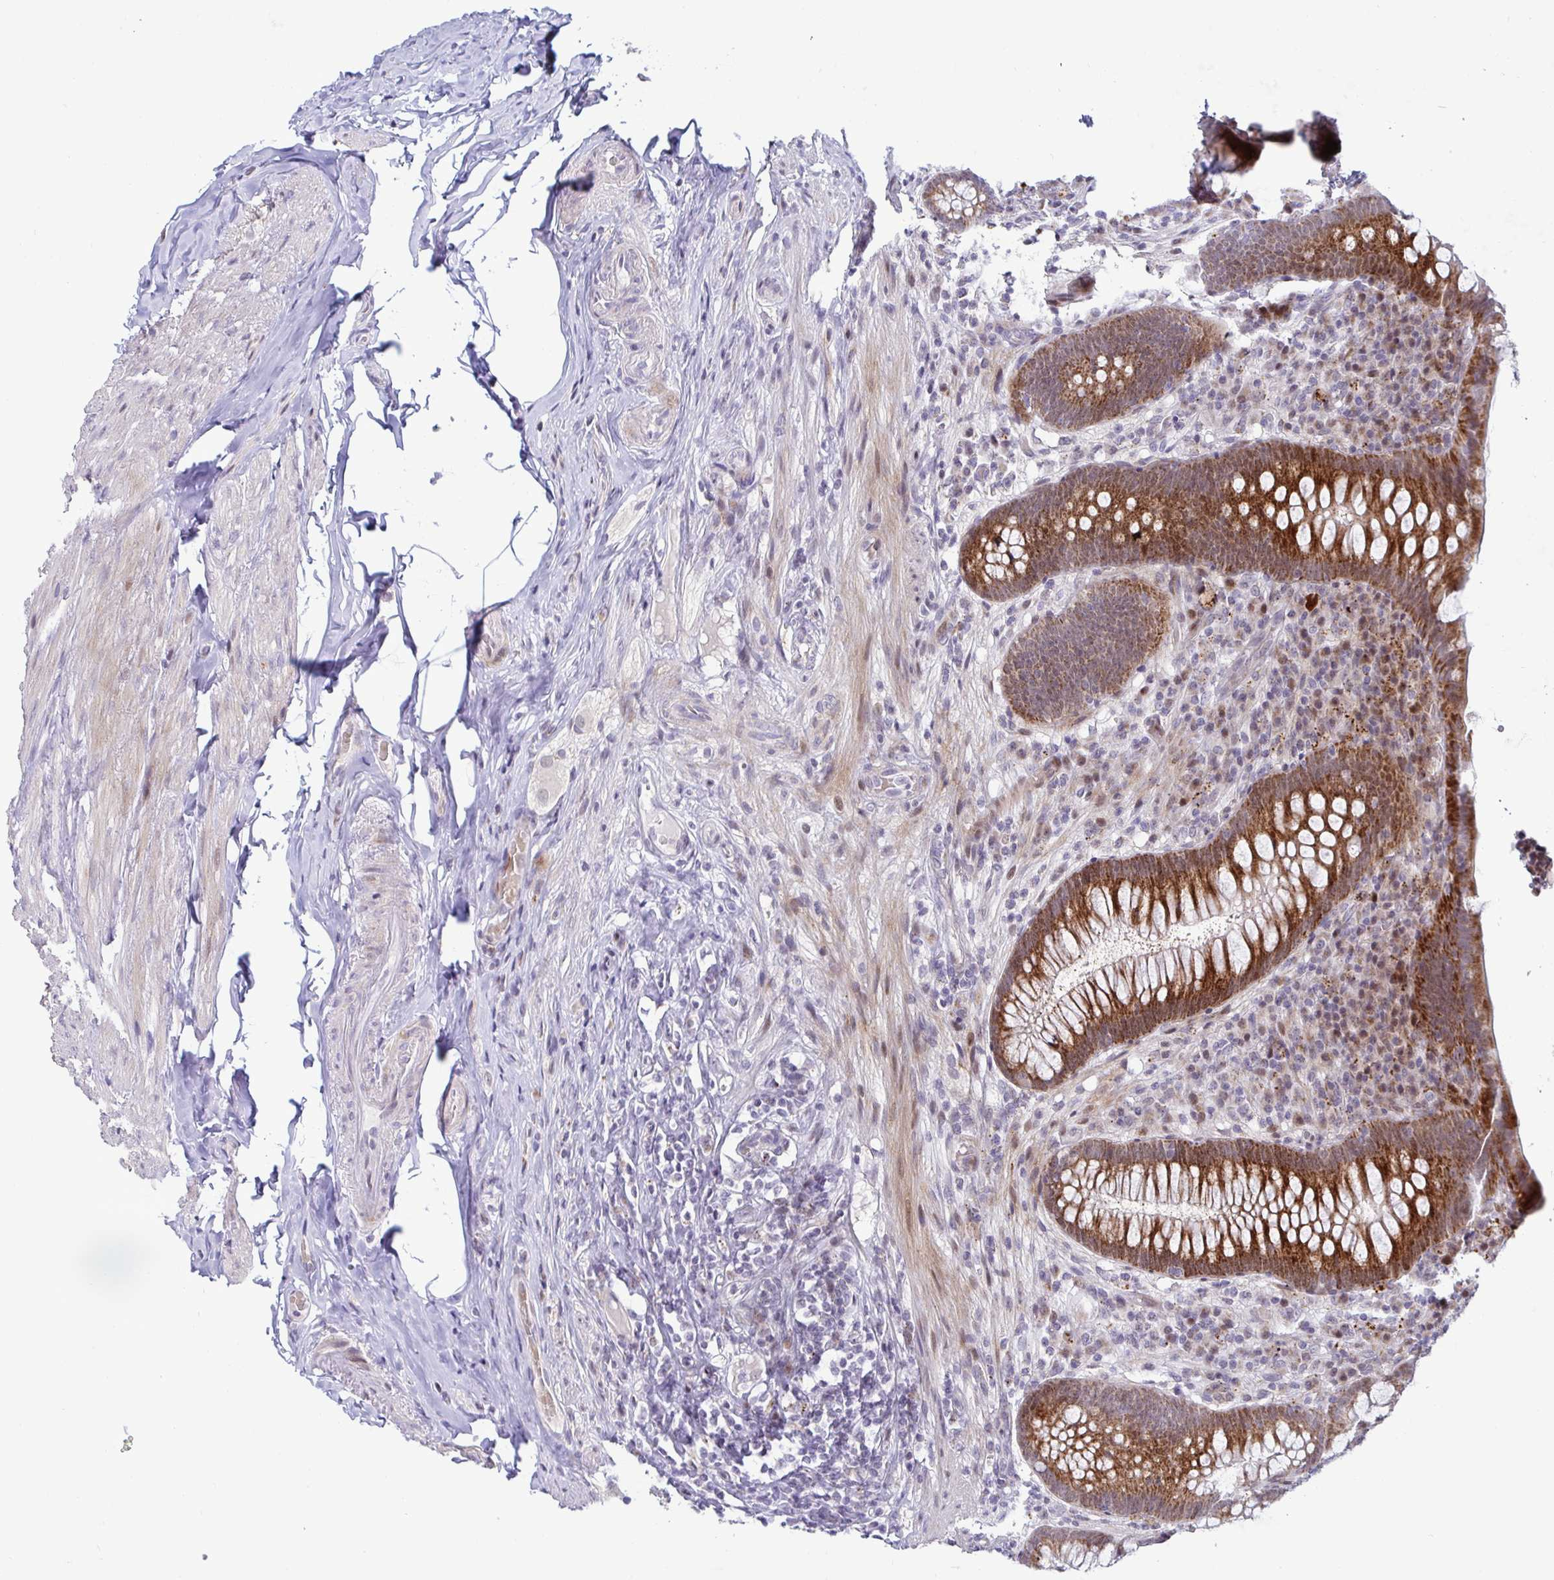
{"staining": {"intensity": "strong", "quantity": "25%-75%", "location": "cytoplasmic/membranous"}, "tissue": "appendix", "cell_type": "Glandular cells", "image_type": "normal", "snomed": [{"axis": "morphology", "description": "Normal tissue, NOS"}, {"axis": "topography", "description": "Appendix"}], "caption": "Protein staining of unremarkable appendix exhibits strong cytoplasmic/membranous expression in about 25%-75% of glandular cells. Immunohistochemistry (ihc) stains the protein in brown and the nuclei are stained blue.", "gene": "DZIP1", "patient": {"sex": "male", "age": 71}}